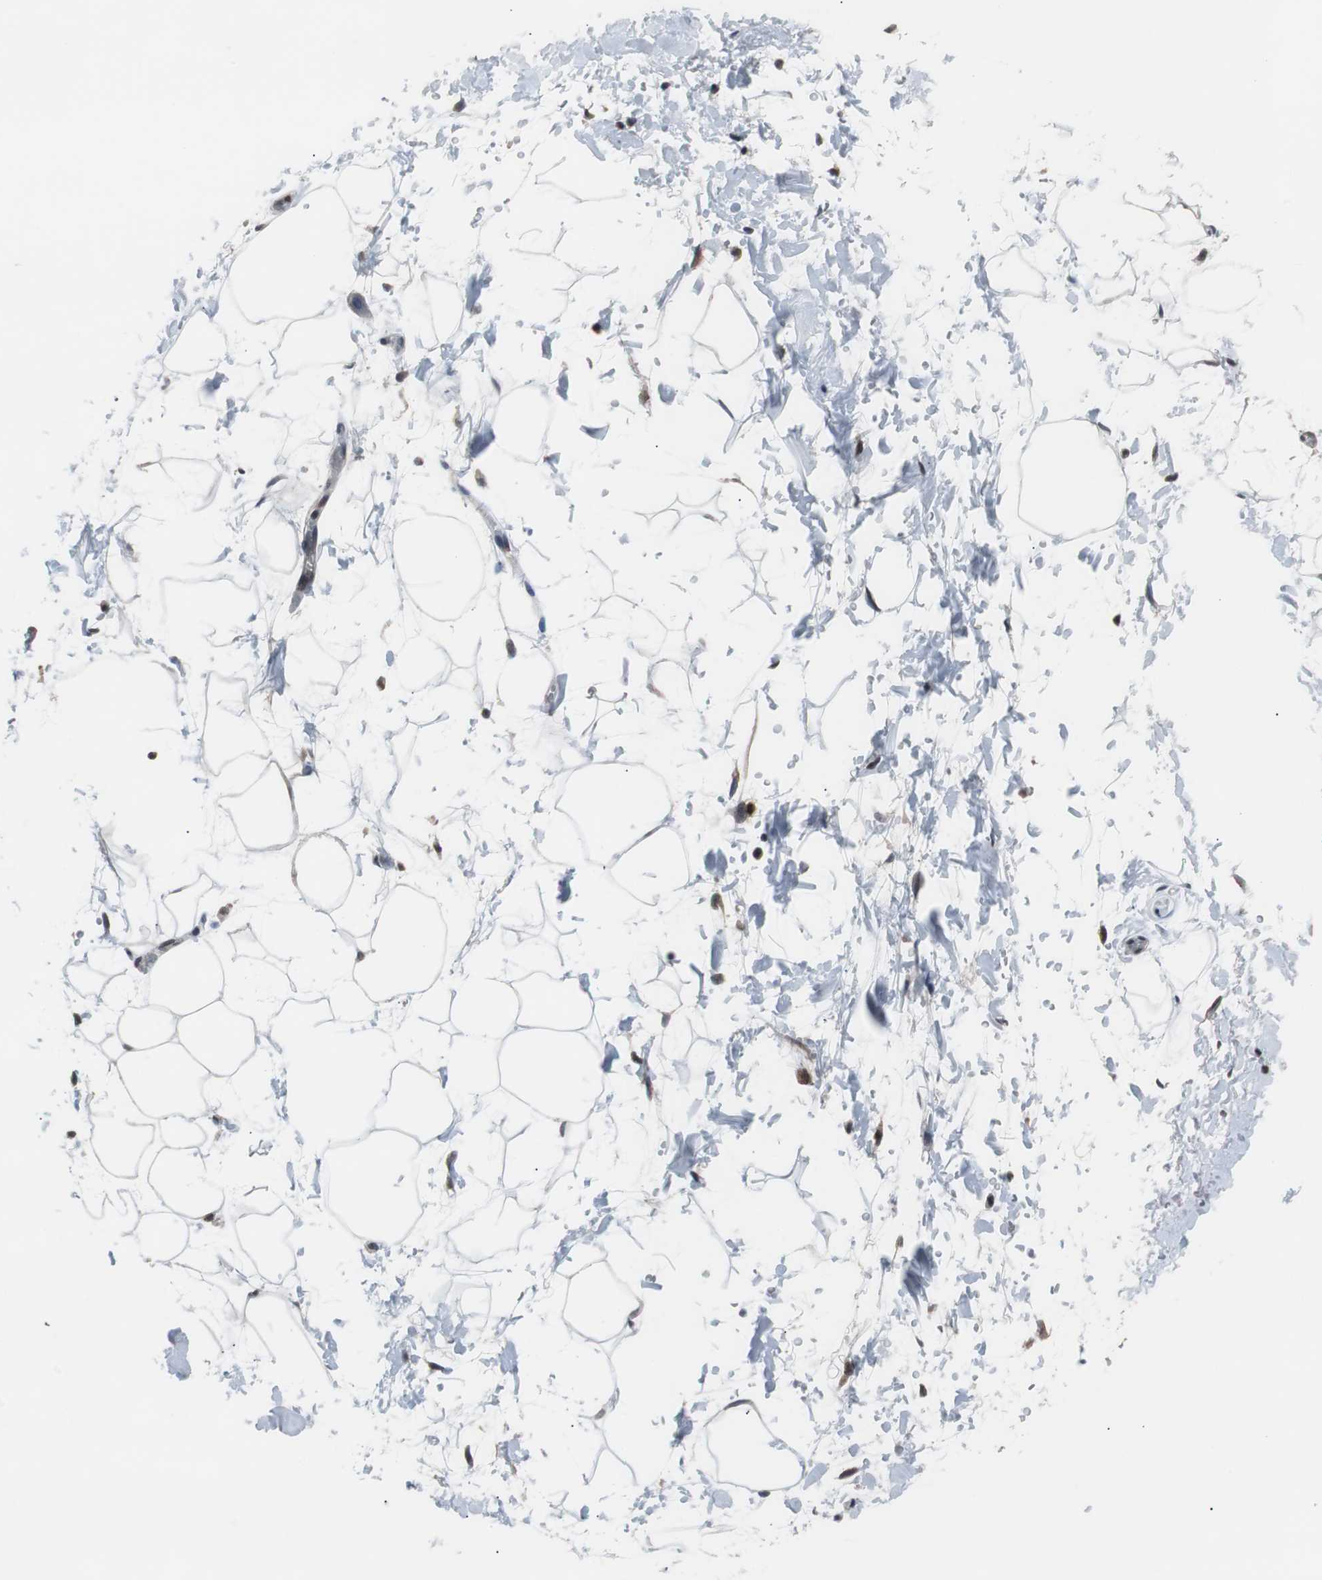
{"staining": {"intensity": "moderate", "quantity": ">75%", "location": "nuclear"}, "tissue": "adipose tissue", "cell_type": "Adipocytes", "image_type": "normal", "snomed": [{"axis": "morphology", "description": "Normal tissue, NOS"}, {"axis": "topography", "description": "Soft tissue"}], "caption": "Protein analysis of unremarkable adipose tissue exhibits moderate nuclear expression in approximately >75% of adipocytes. The staining was performed using DAB to visualize the protein expression in brown, while the nuclei were stained in blue with hematoxylin (Magnification: 20x).", "gene": "GTF2F2", "patient": {"sex": "male", "age": 72}}